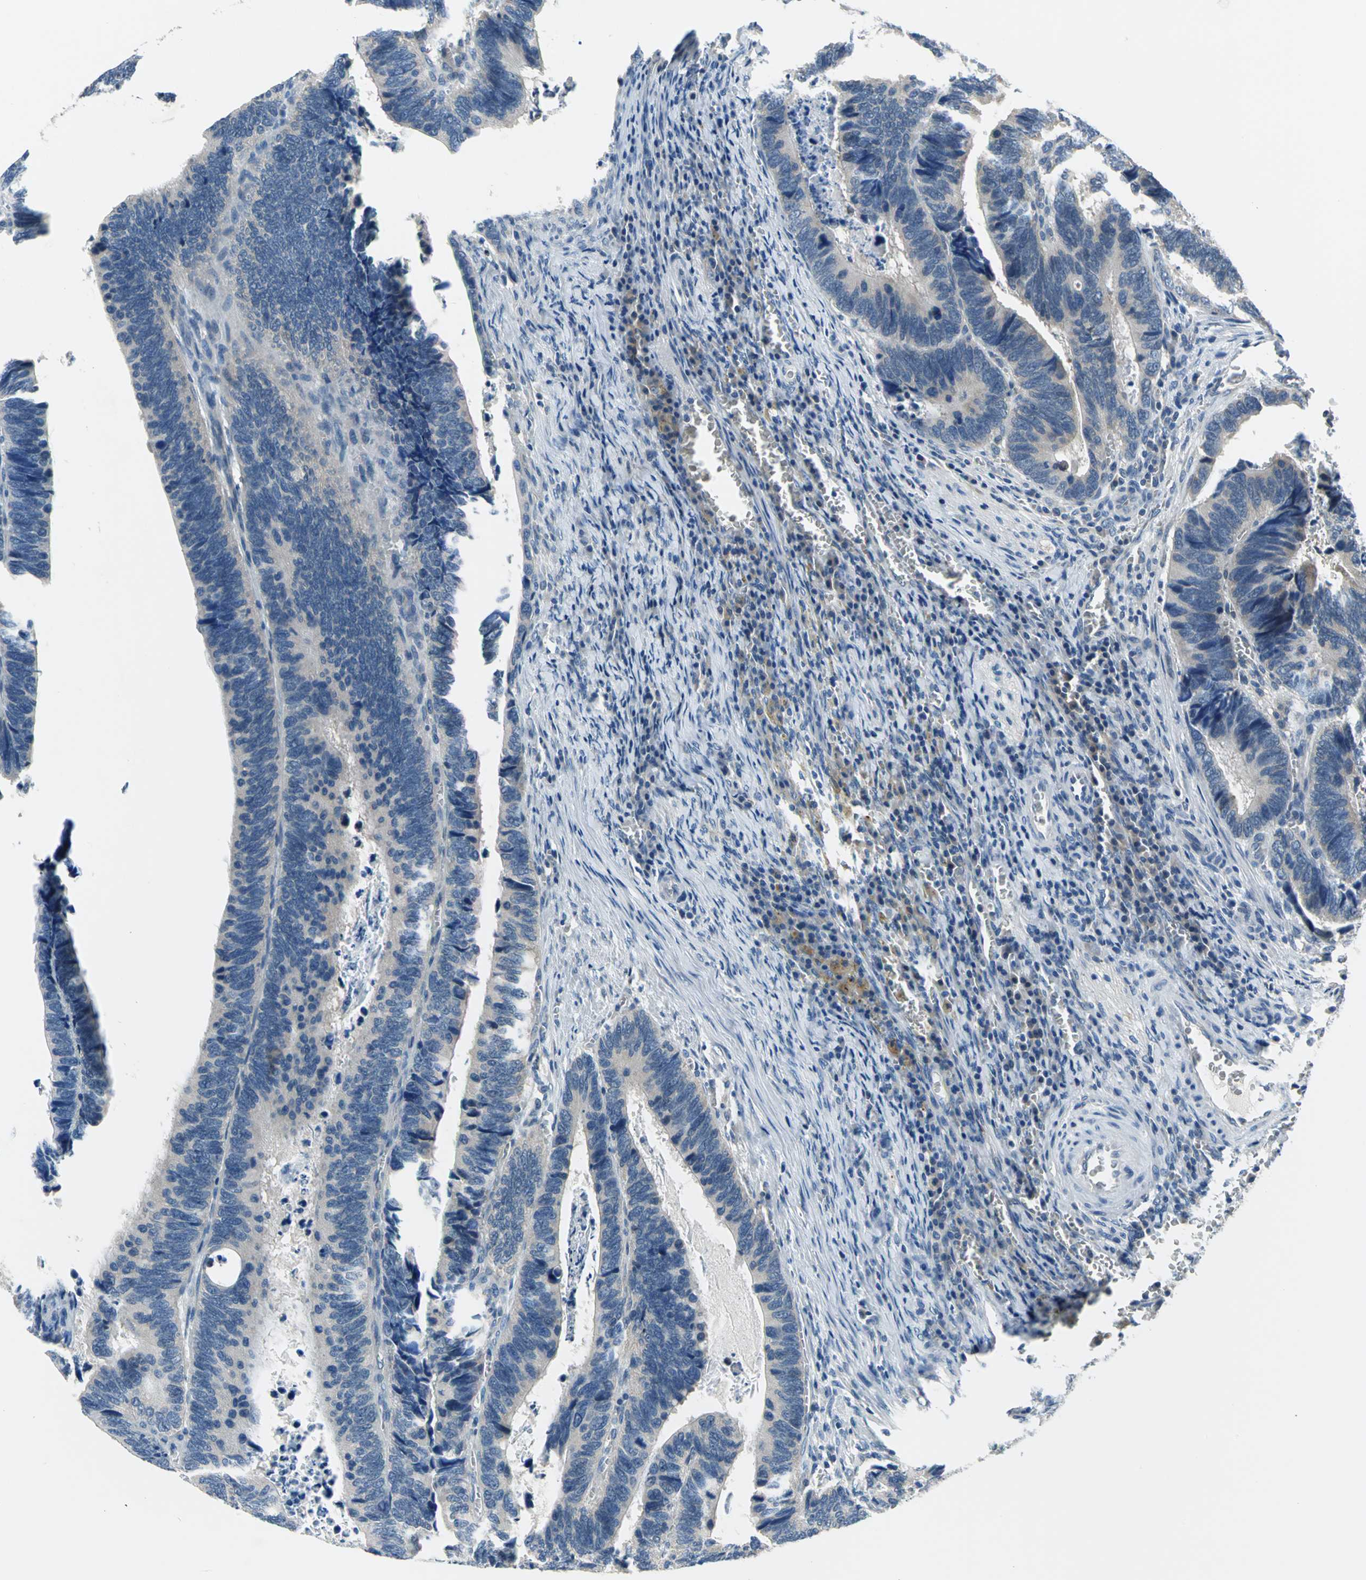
{"staining": {"intensity": "weak", "quantity": "25%-75%", "location": "cytoplasmic/membranous"}, "tissue": "colorectal cancer", "cell_type": "Tumor cells", "image_type": "cancer", "snomed": [{"axis": "morphology", "description": "Adenocarcinoma, NOS"}, {"axis": "topography", "description": "Colon"}], "caption": "The photomicrograph displays immunohistochemical staining of colorectal cancer (adenocarcinoma). There is weak cytoplasmic/membranous expression is seen in about 25%-75% of tumor cells.", "gene": "ZNF415", "patient": {"sex": "male", "age": 72}}